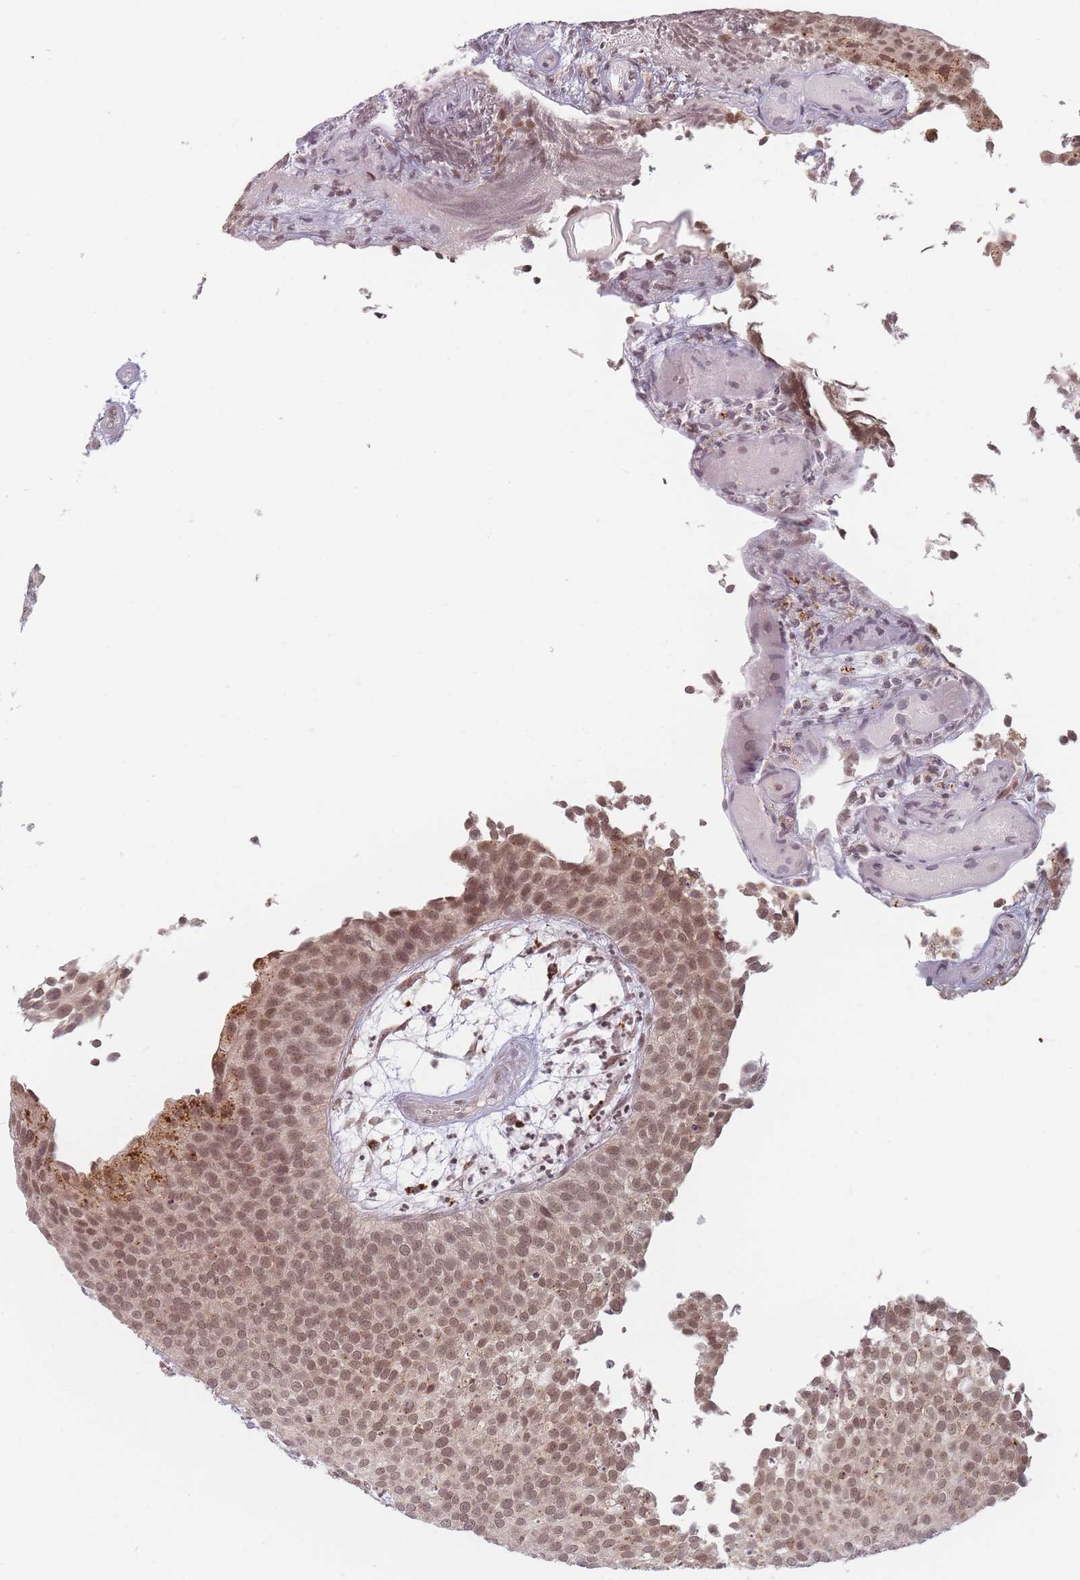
{"staining": {"intensity": "moderate", "quantity": ">75%", "location": "nuclear"}, "tissue": "urothelial cancer", "cell_type": "Tumor cells", "image_type": "cancer", "snomed": [{"axis": "morphology", "description": "Urothelial carcinoma, Low grade"}, {"axis": "topography", "description": "Urinary bladder"}], "caption": "The micrograph demonstrates a brown stain indicating the presence of a protein in the nuclear of tumor cells in urothelial cancer.", "gene": "SPATA45", "patient": {"sex": "male", "age": 84}}